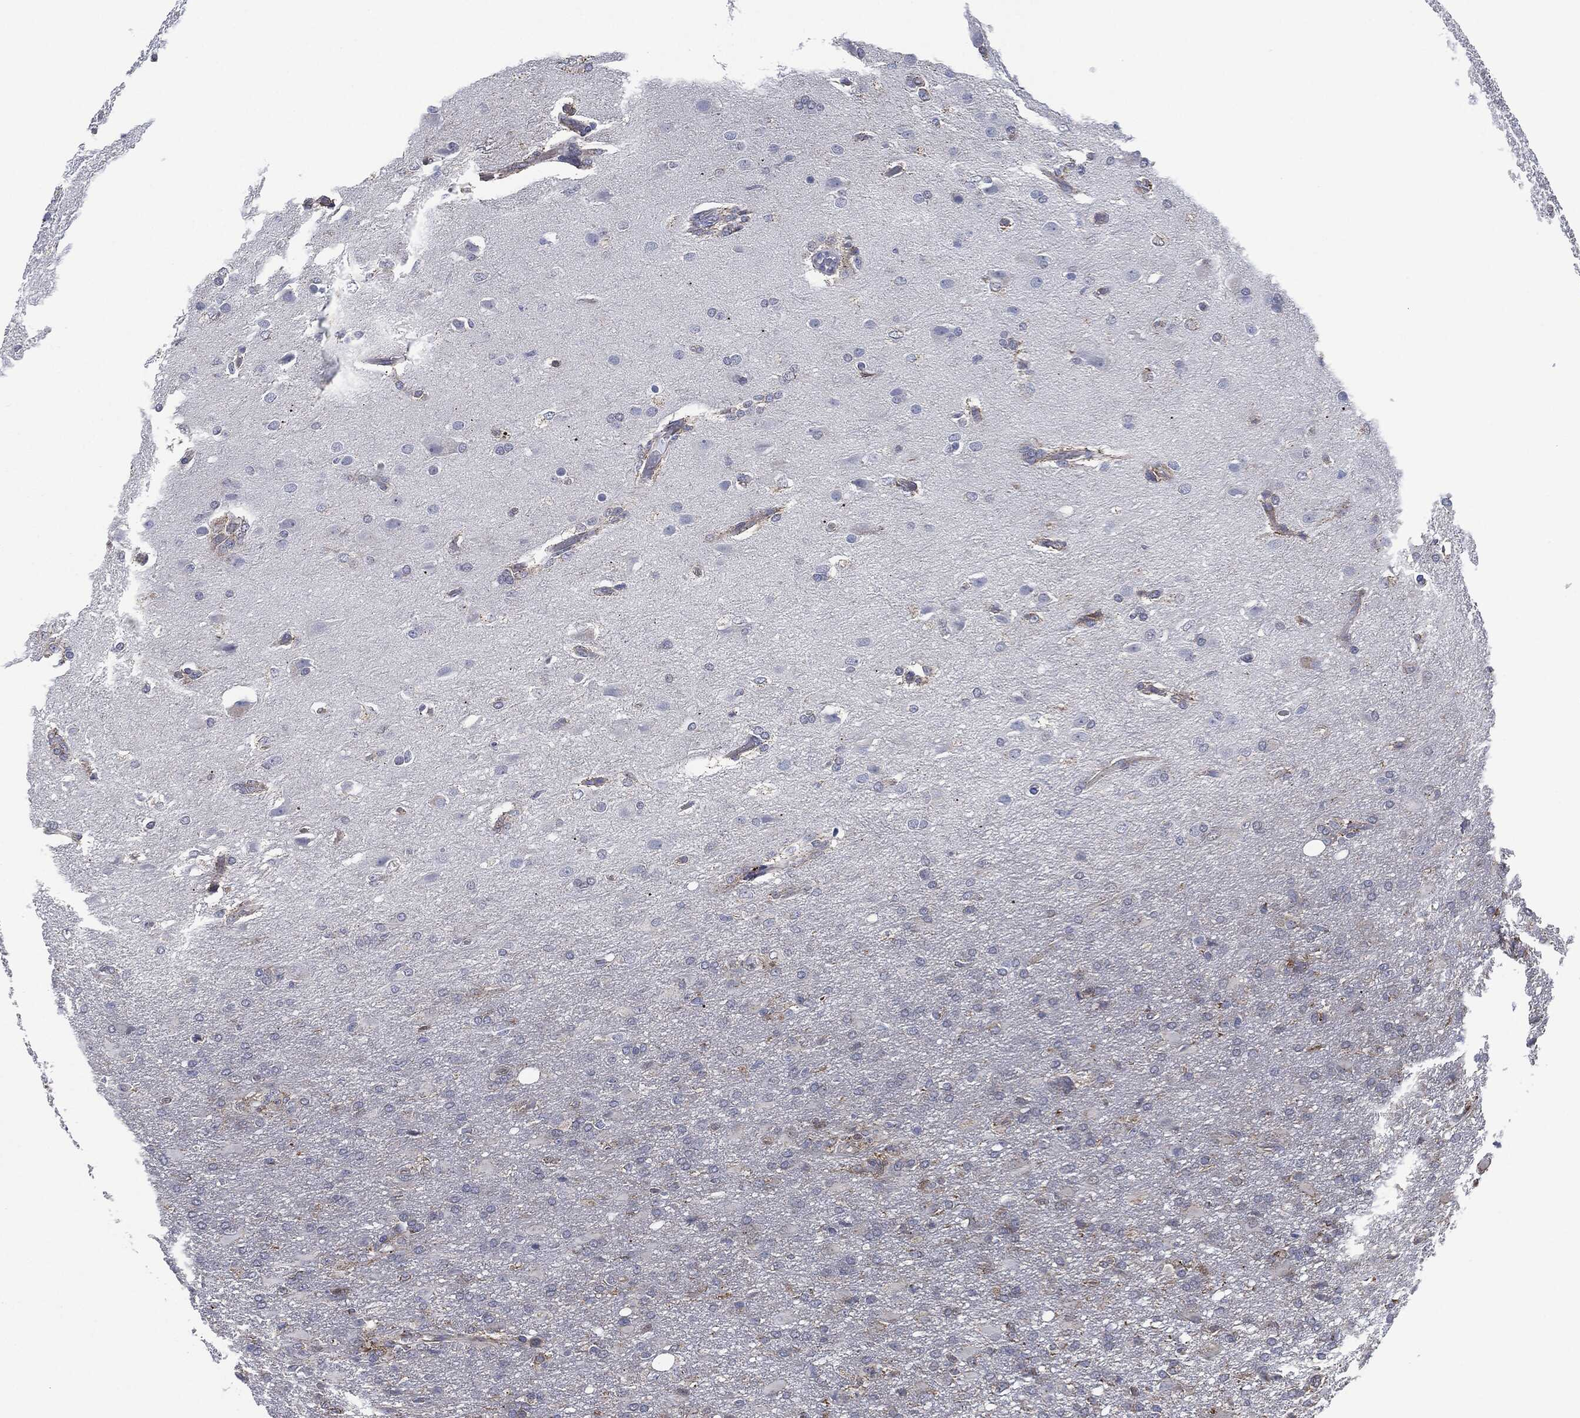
{"staining": {"intensity": "negative", "quantity": "none", "location": "none"}, "tissue": "glioma", "cell_type": "Tumor cells", "image_type": "cancer", "snomed": [{"axis": "morphology", "description": "Glioma, malignant, High grade"}, {"axis": "topography", "description": "Brain"}], "caption": "Tumor cells are negative for protein expression in human glioma.", "gene": "SHROOM2", "patient": {"sex": "male", "age": 68}}